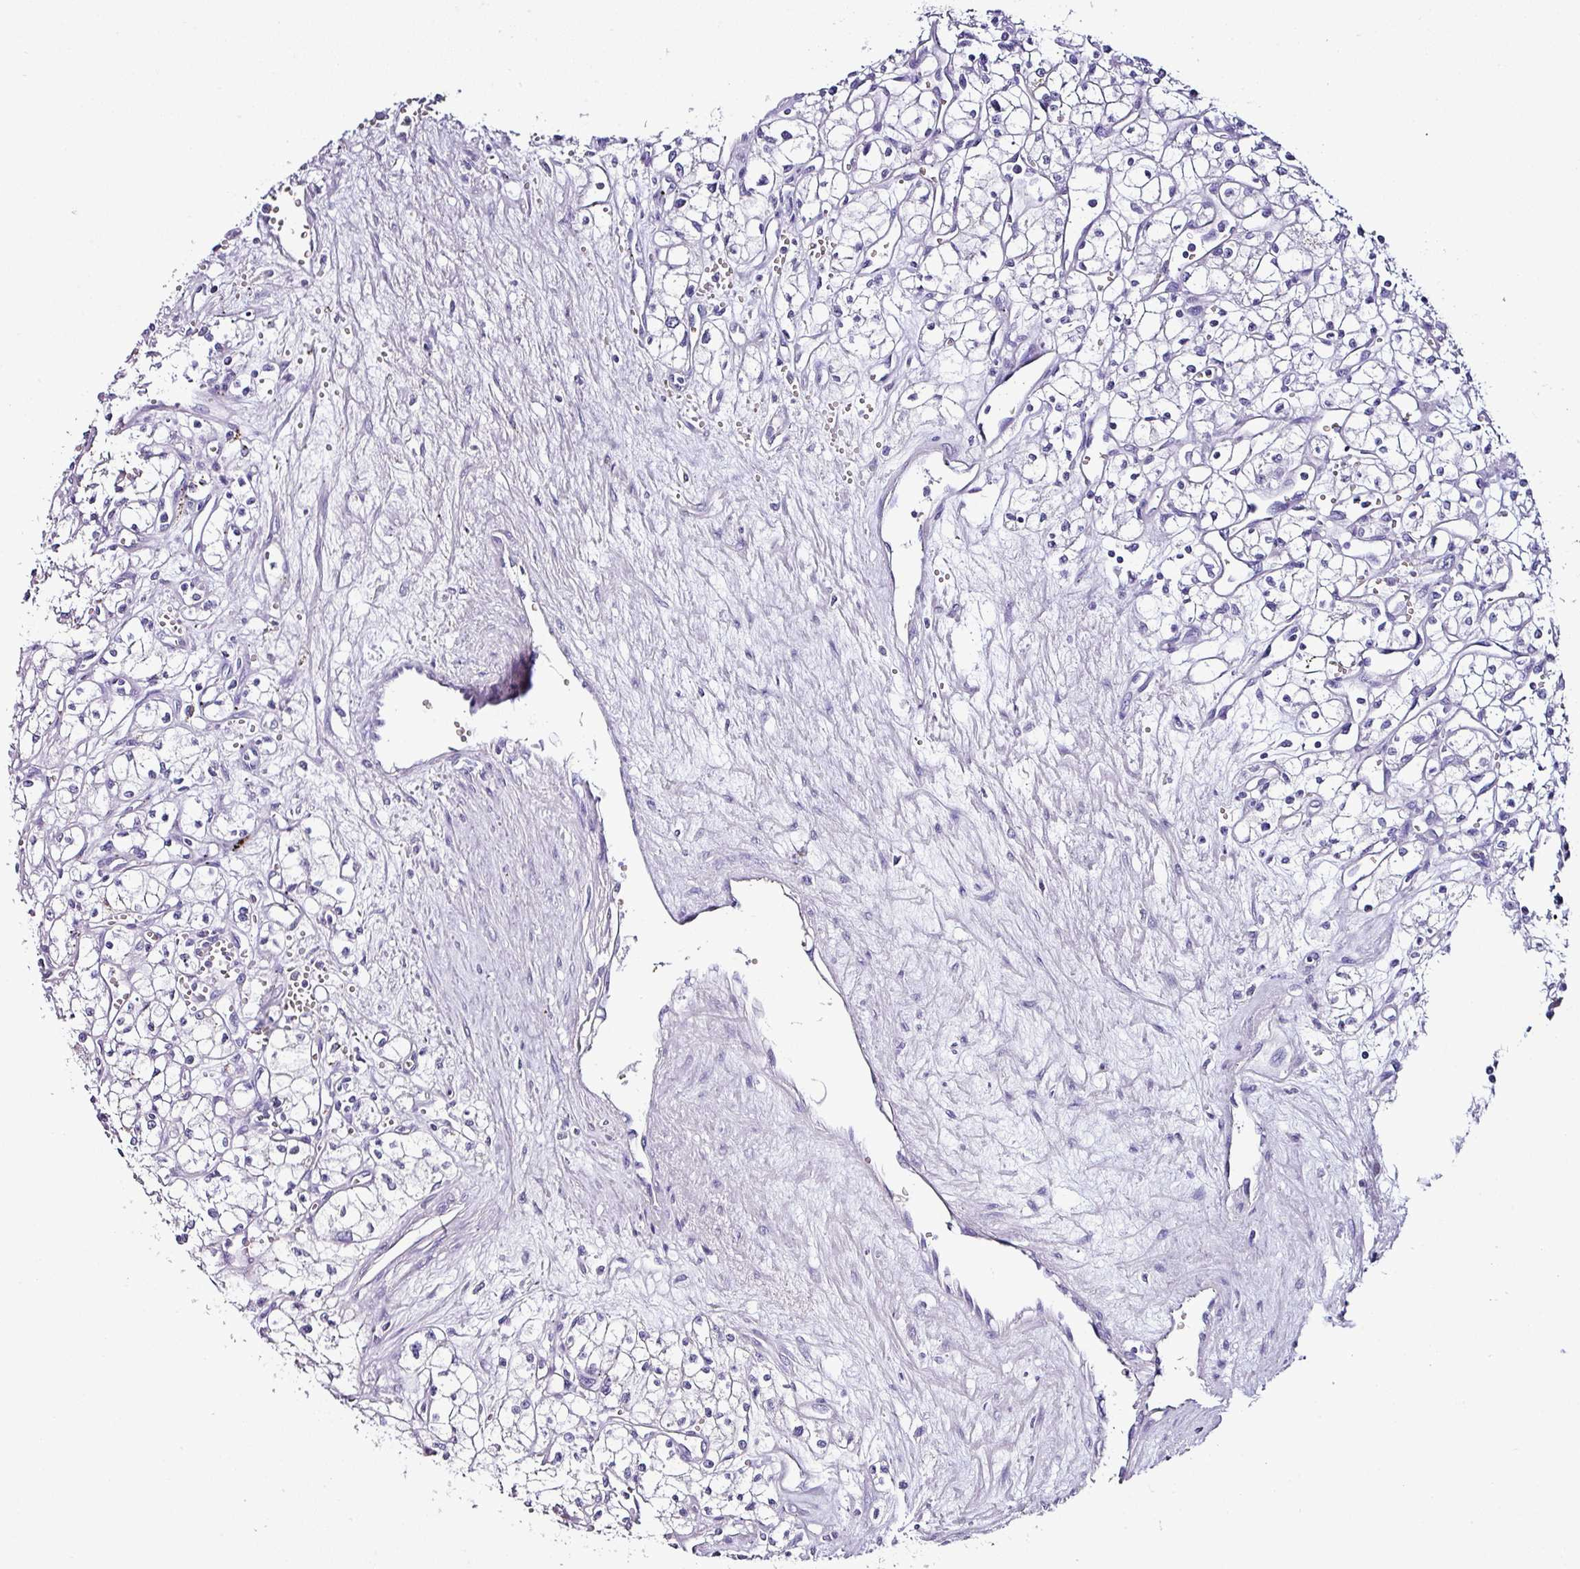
{"staining": {"intensity": "negative", "quantity": "none", "location": "none"}, "tissue": "renal cancer", "cell_type": "Tumor cells", "image_type": "cancer", "snomed": [{"axis": "morphology", "description": "Adenocarcinoma, NOS"}, {"axis": "topography", "description": "Kidney"}], "caption": "An immunohistochemistry micrograph of renal adenocarcinoma is shown. There is no staining in tumor cells of renal adenocarcinoma.", "gene": "NAPSA", "patient": {"sex": "male", "age": 59}}